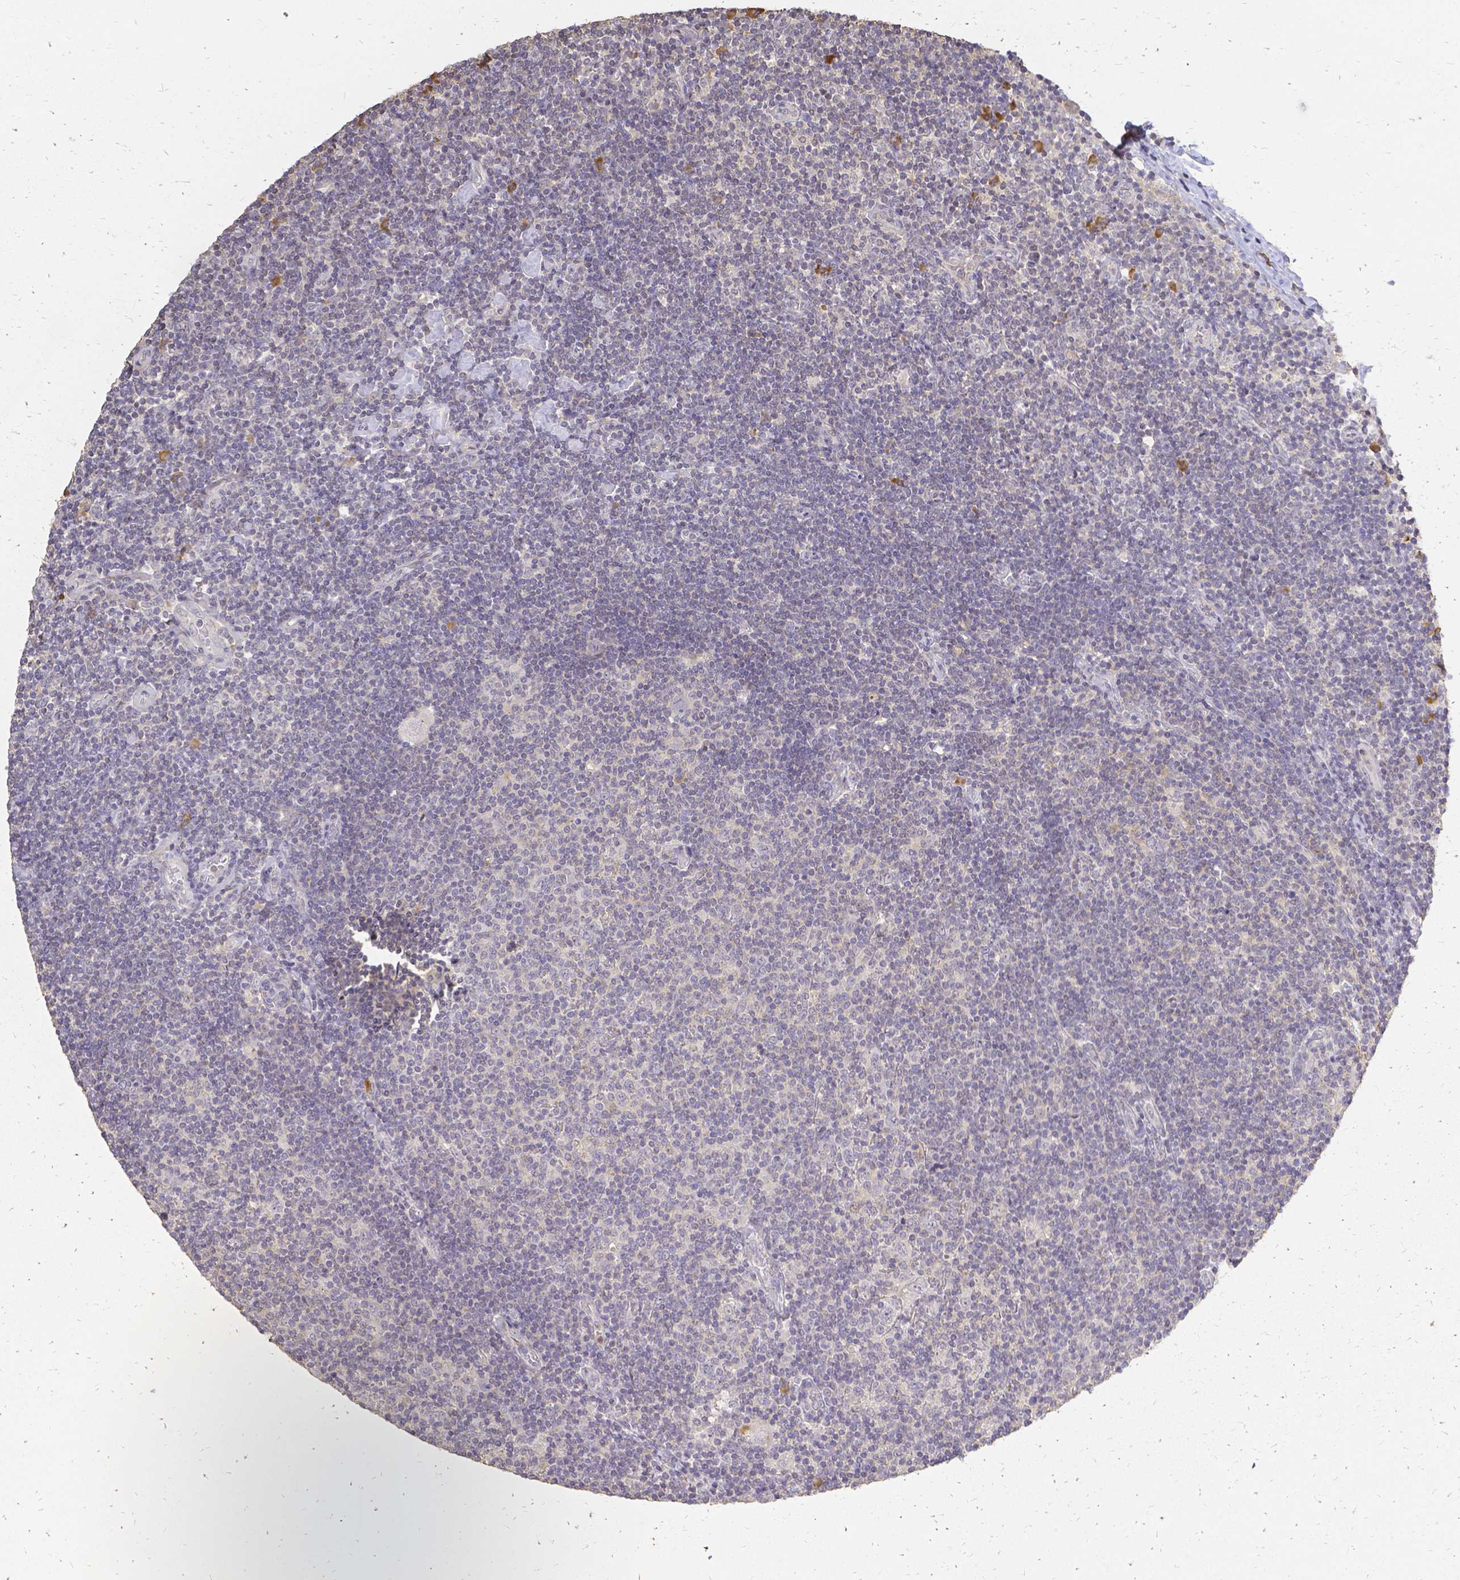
{"staining": {"intensity": "negative", "quantity": "none", "location": "none"}, "tissue": "lymphoma", "cell_type": "Tumor cells", "image_type": "cancer", "snomed": [{"axis": "morphology", "description": "Hodgkin's disease, NOS"}, {"axis": "topography", "description": "Lymph node"}], "caption": "Micrograph shows no protein staining in tumor cells of Hodgkin's disease tissue.", "gene": "CIB1", "patient": {"sex": "male", "age": 40}}